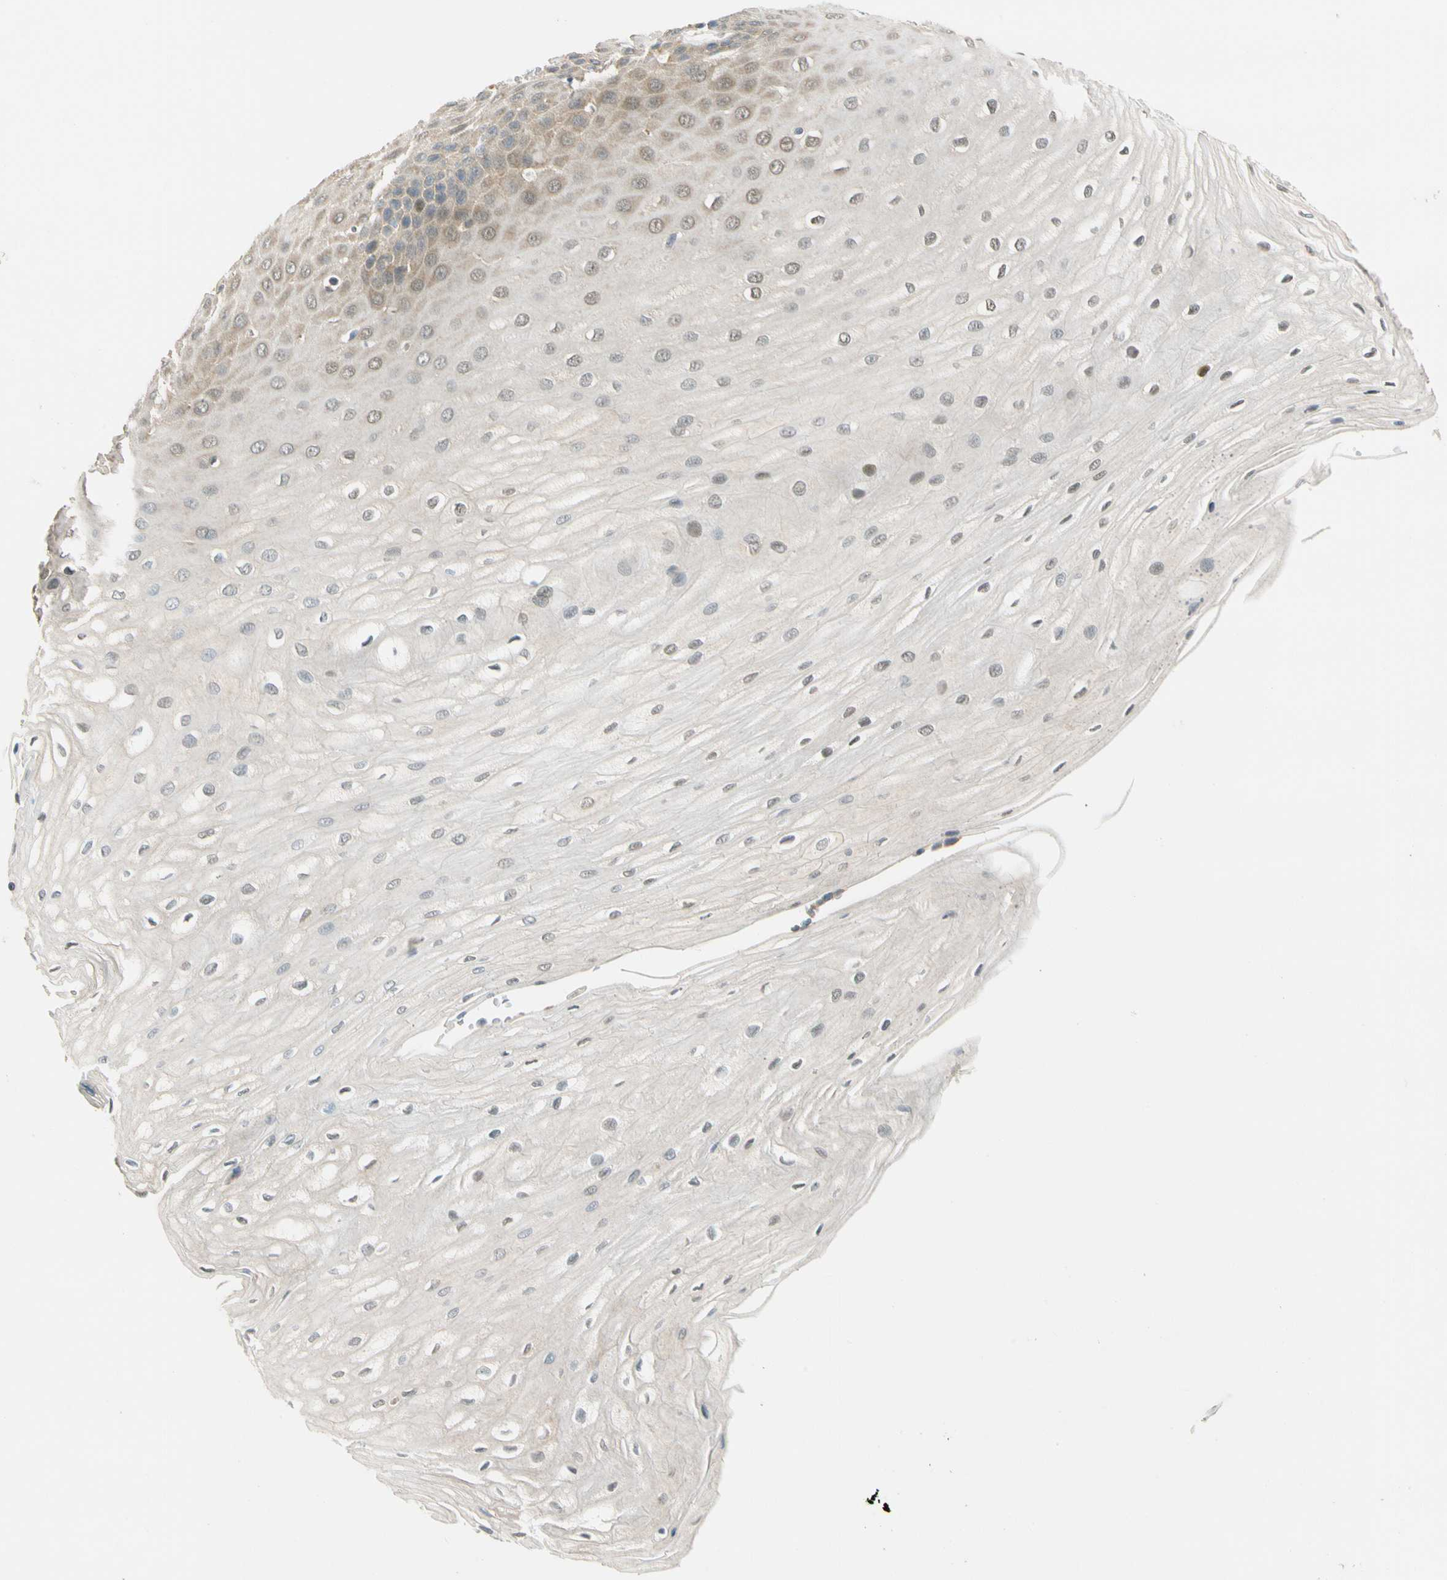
{"staining": {"intensity": "weak", "quantity": "25%-75%", "location": "cytoplasmic/membranous"}, "tissue": "esophagus", "cell_type": "Squamous epithelial cells", "image_type": "normal", "snomed": [{"axis": "morphology", "description": "Normal tissue, NOS"}, {"axis": "morphology", "description": "Squamous cell carcinoma, NOS"}, {"axis": "topography", "description": "Esophagus"}], "caption": "Immunohistochemical staining of normal human esophagus shows weak cytoplasmic/membranous protein positivity in about 25%-75% of squamous epithelial cells.", "gene": "GATD1", "patient": {"sex": "male", "age": 65}}